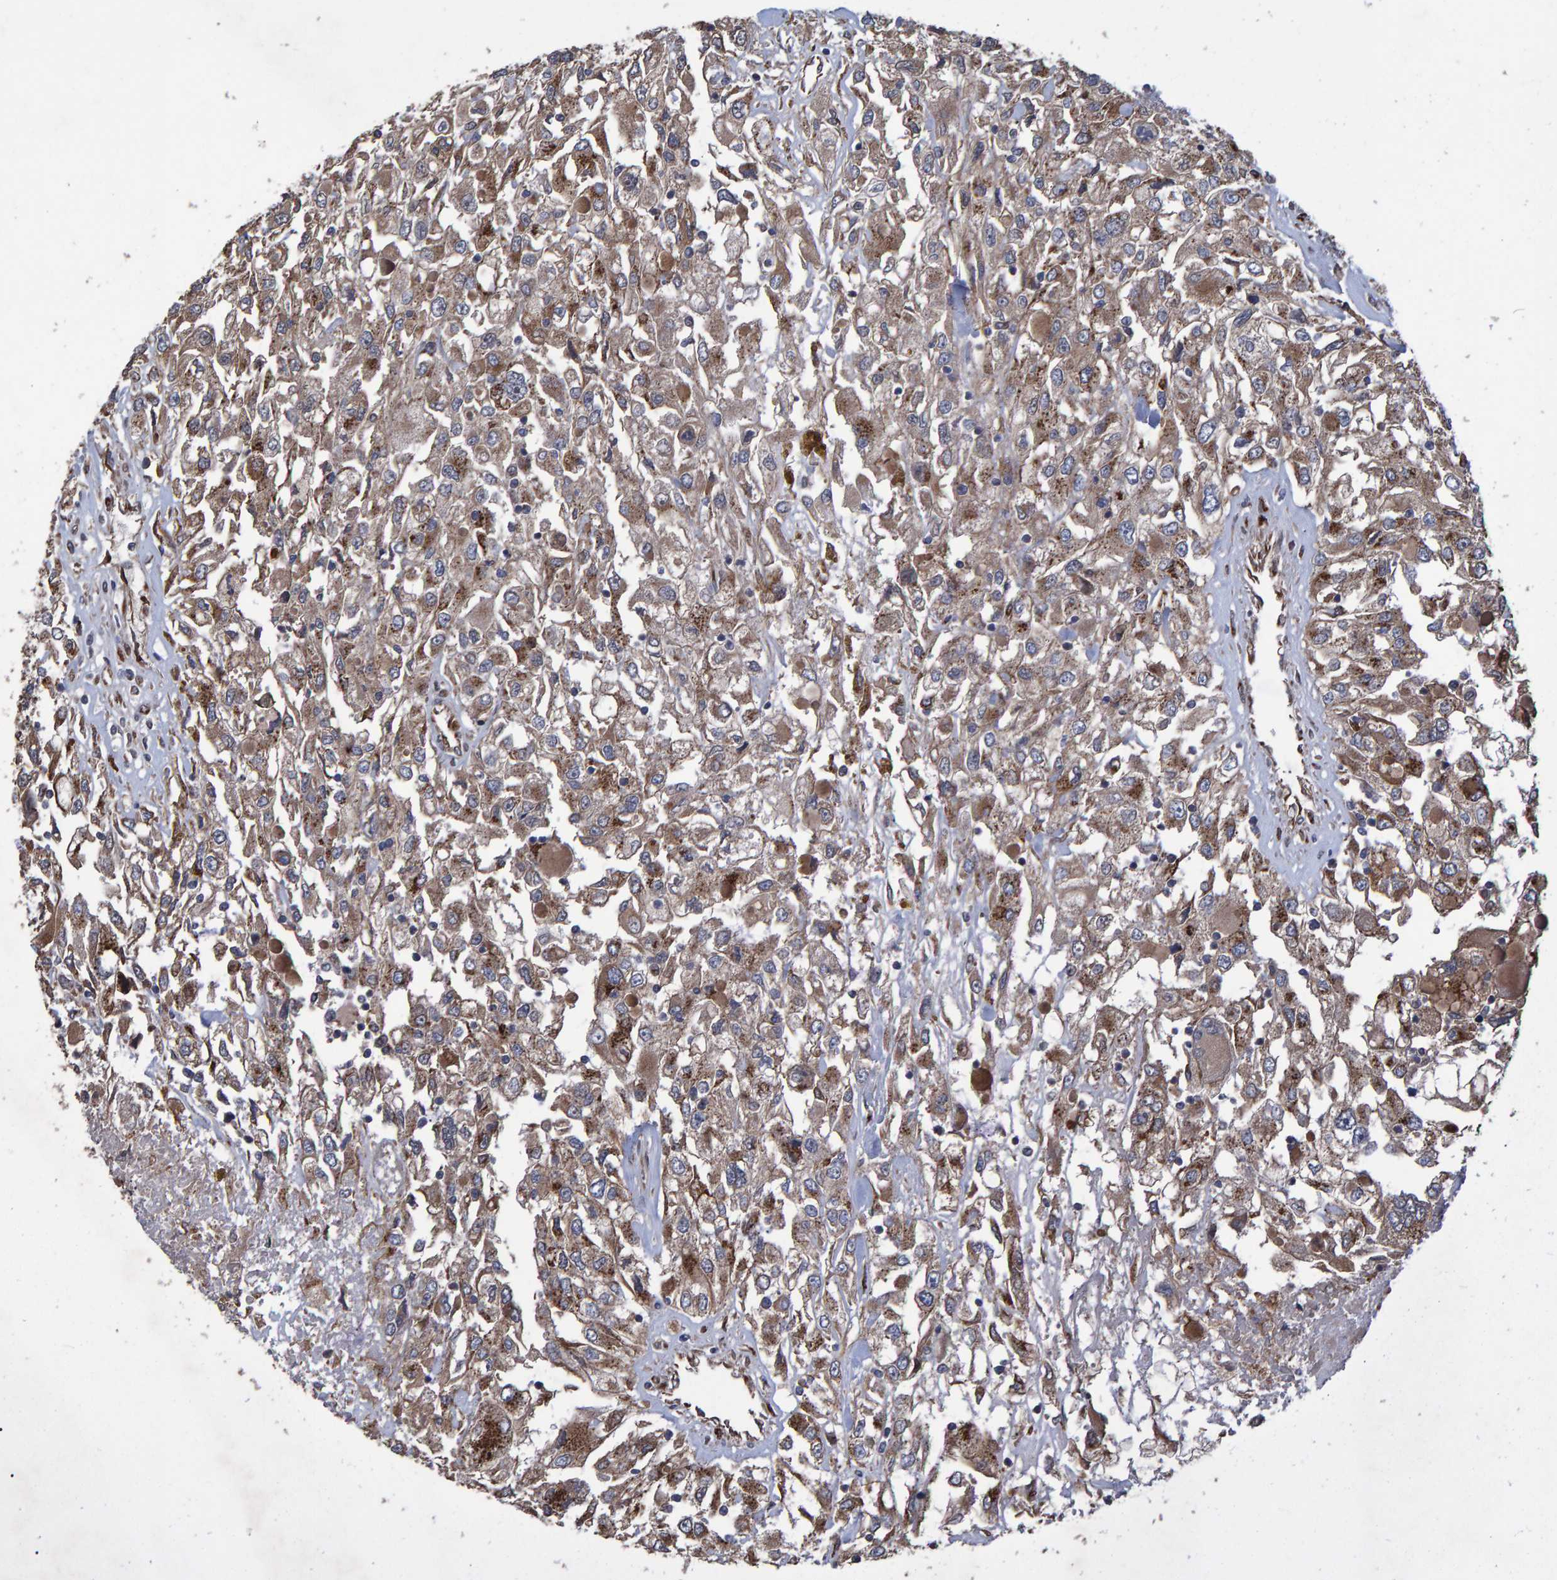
{"staining": {"intensity": "moderate", "quantity": ">75%", "location": "cytoplasmic/membranous"}, "tissue": "renal cancer", "cell_type": "Tumor cells", "image_type": "cancer", "snomed": [{"axis": "morphology", "description": "Adenocarcinoma, NOS"}, {"axis": "topography", "description": "Kidney"}], "caption": "Renal cancer (adenocarcinoma) stained with a protein marker exhibits moderate staining in tumor cells.", "gene": "TRIM68", "patient": {"sex": "female", "age": 52}}